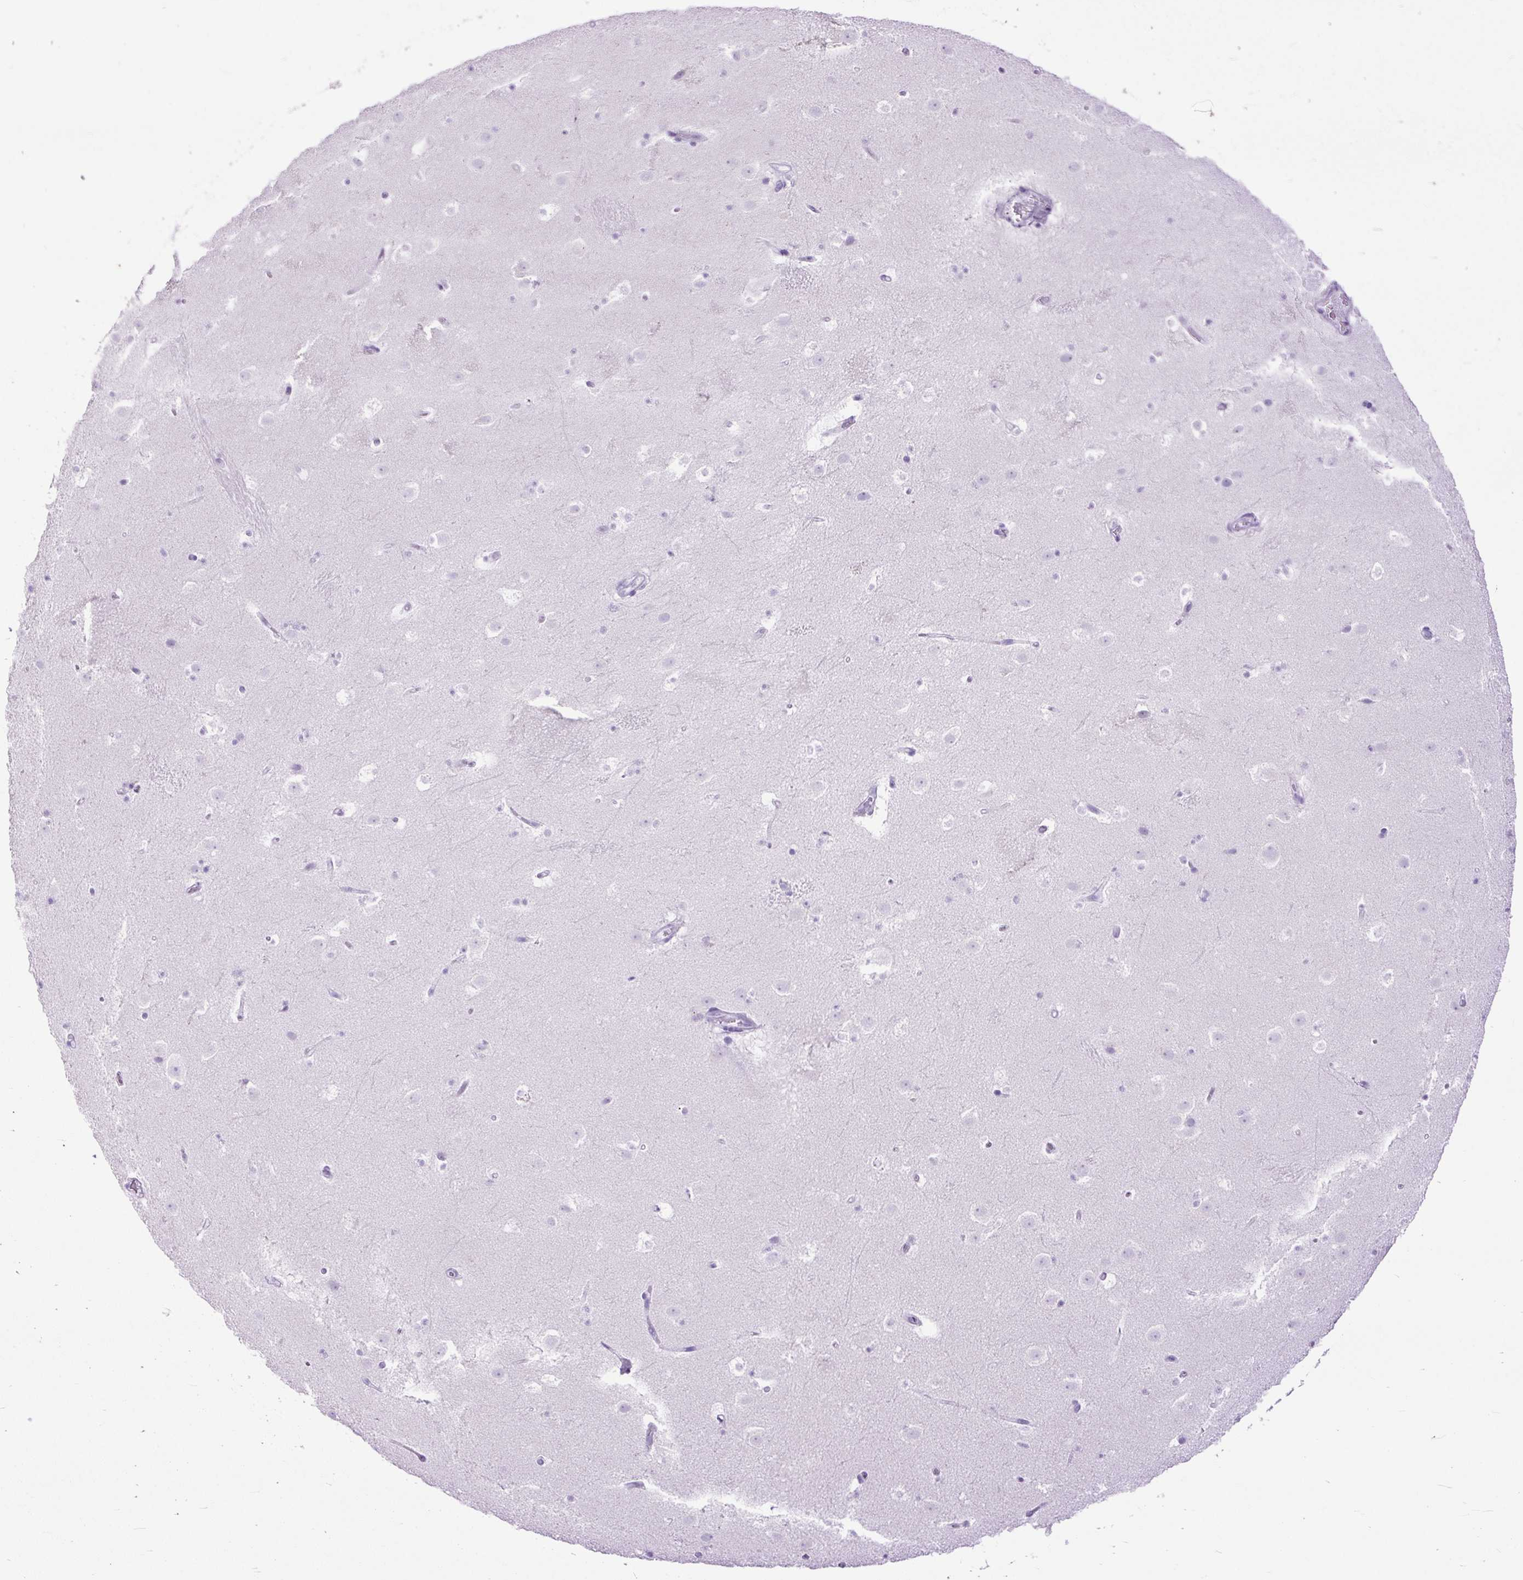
{"staining": {"intensity": "negative", "quantity": "none", "location": "none"}, "tissue": "caudate", "cell_type": "Glial cells", "image_type": "normal", "snomed": [{"axis": "morphology", "description": "Normal tissue, NOS"}, {"axis": "topography", "description": "Lateral ventricle wall"}], "caption": "An IHC photomicrograph of normal caudate is shown. There is no staining in glial cells of caudate.", "gene": "RACGAP1", "patient": {"sex": "male", "age": 37}}